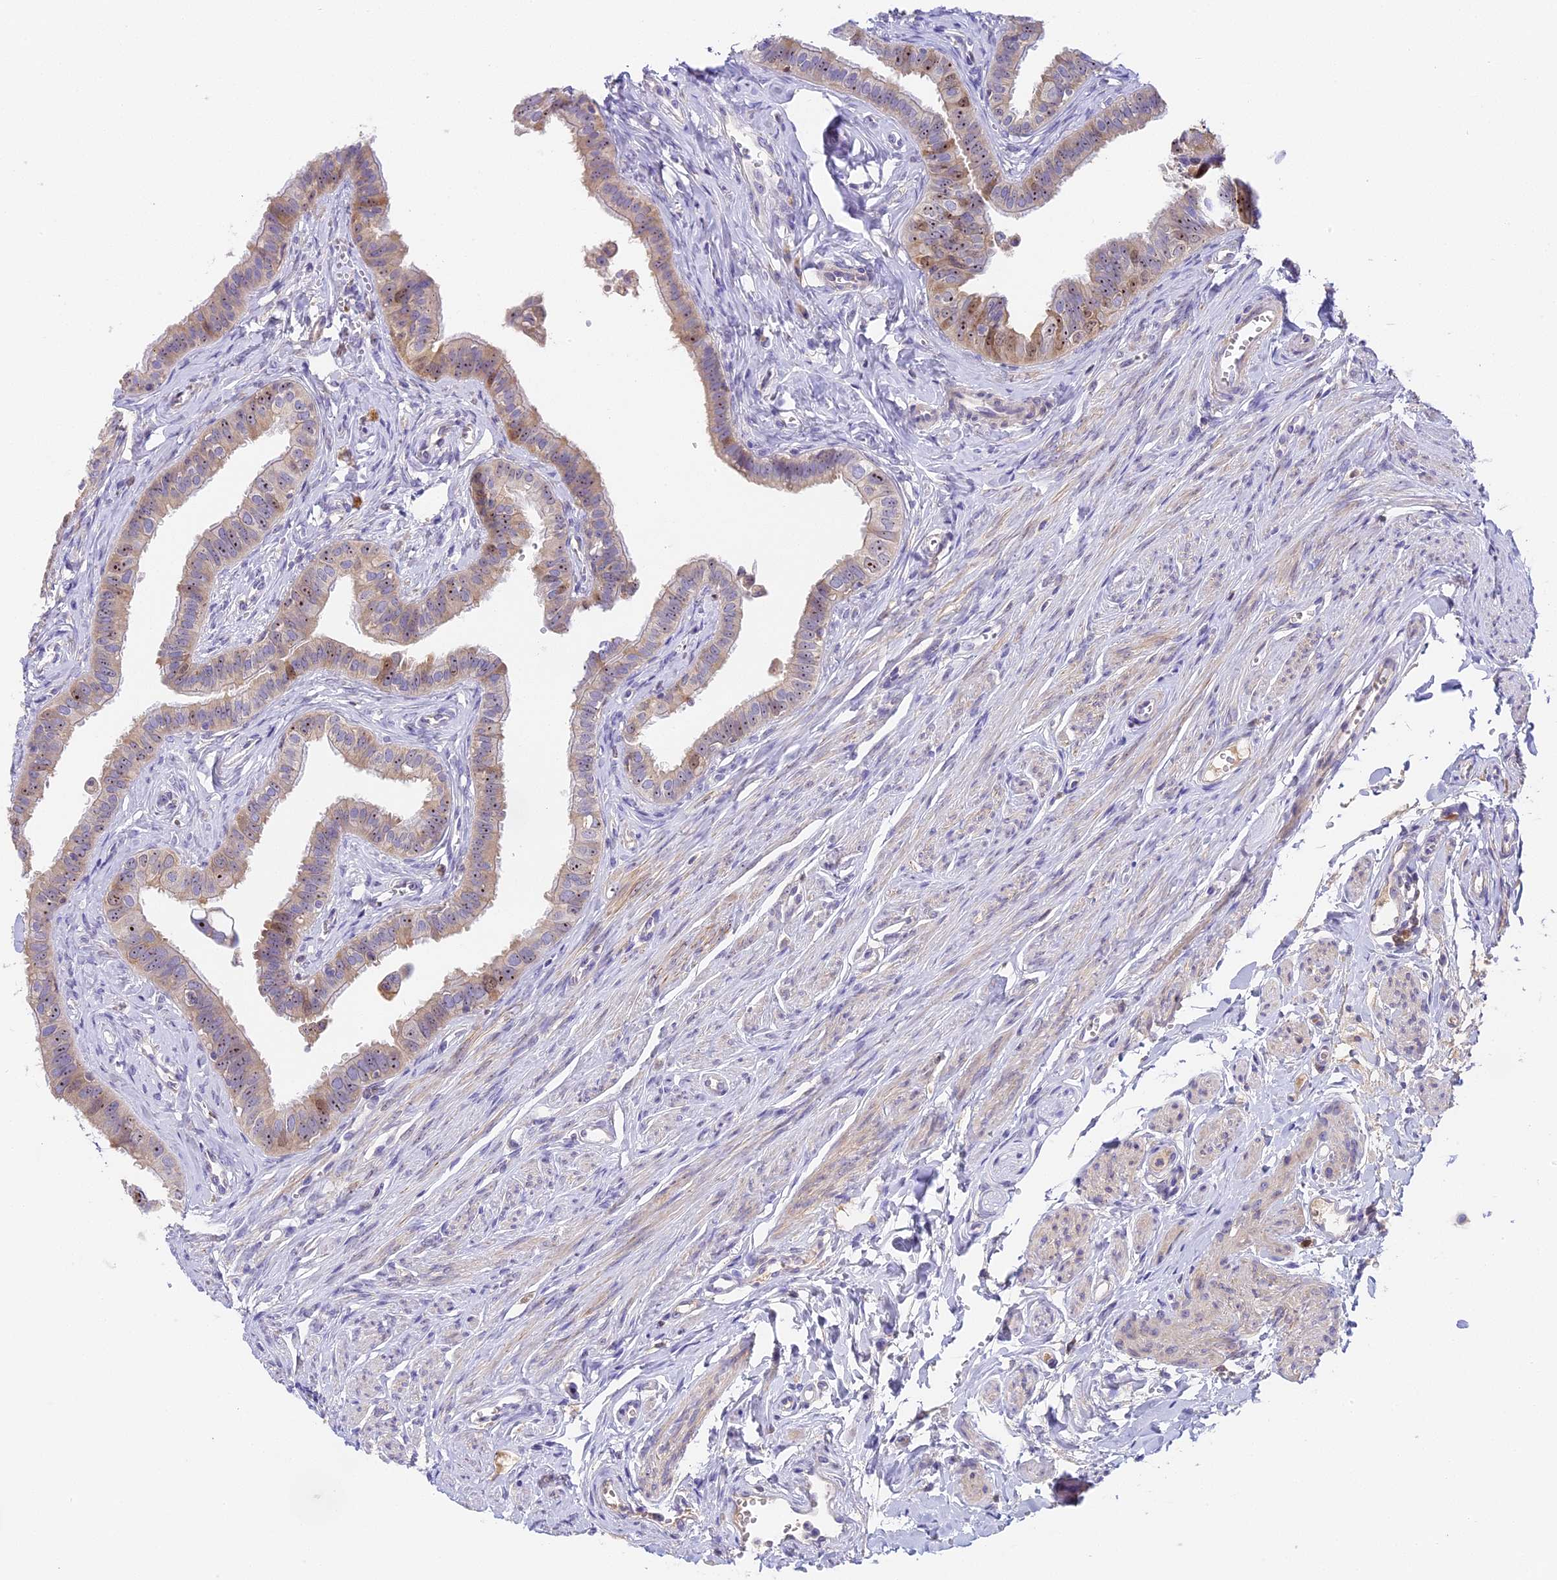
{"staining": {"intensity": "moderate", "quantity": "<25%", "location": "nuclear"}, "tissue": "fallopian tube", "cell_type": "Glandular cells", "image_type": "normal", "snomed": [{"axis": "morphology", "description": "Normal tissue, NOS"}, {"axis": "morphology", "description": "Carcinoma, NOS"}, {"axis": "topography", "description": "Fallopian tube"}, {"axis": "topography", "description": "Ovary"}], "caption": "Immunohistochemical staining of benign fallopian tube demonstrates <25% levels of moderate nuclear protein positivity in about <25% of glandular cells. The staining is performed using DAB (3,3'-diaminobenzidine) brown chromogen to label protein expression. The nuclei are counter-stained blue using hematoxylin.", "gene": "RAD51", "patient": {"sex": "female", "age": 59}}